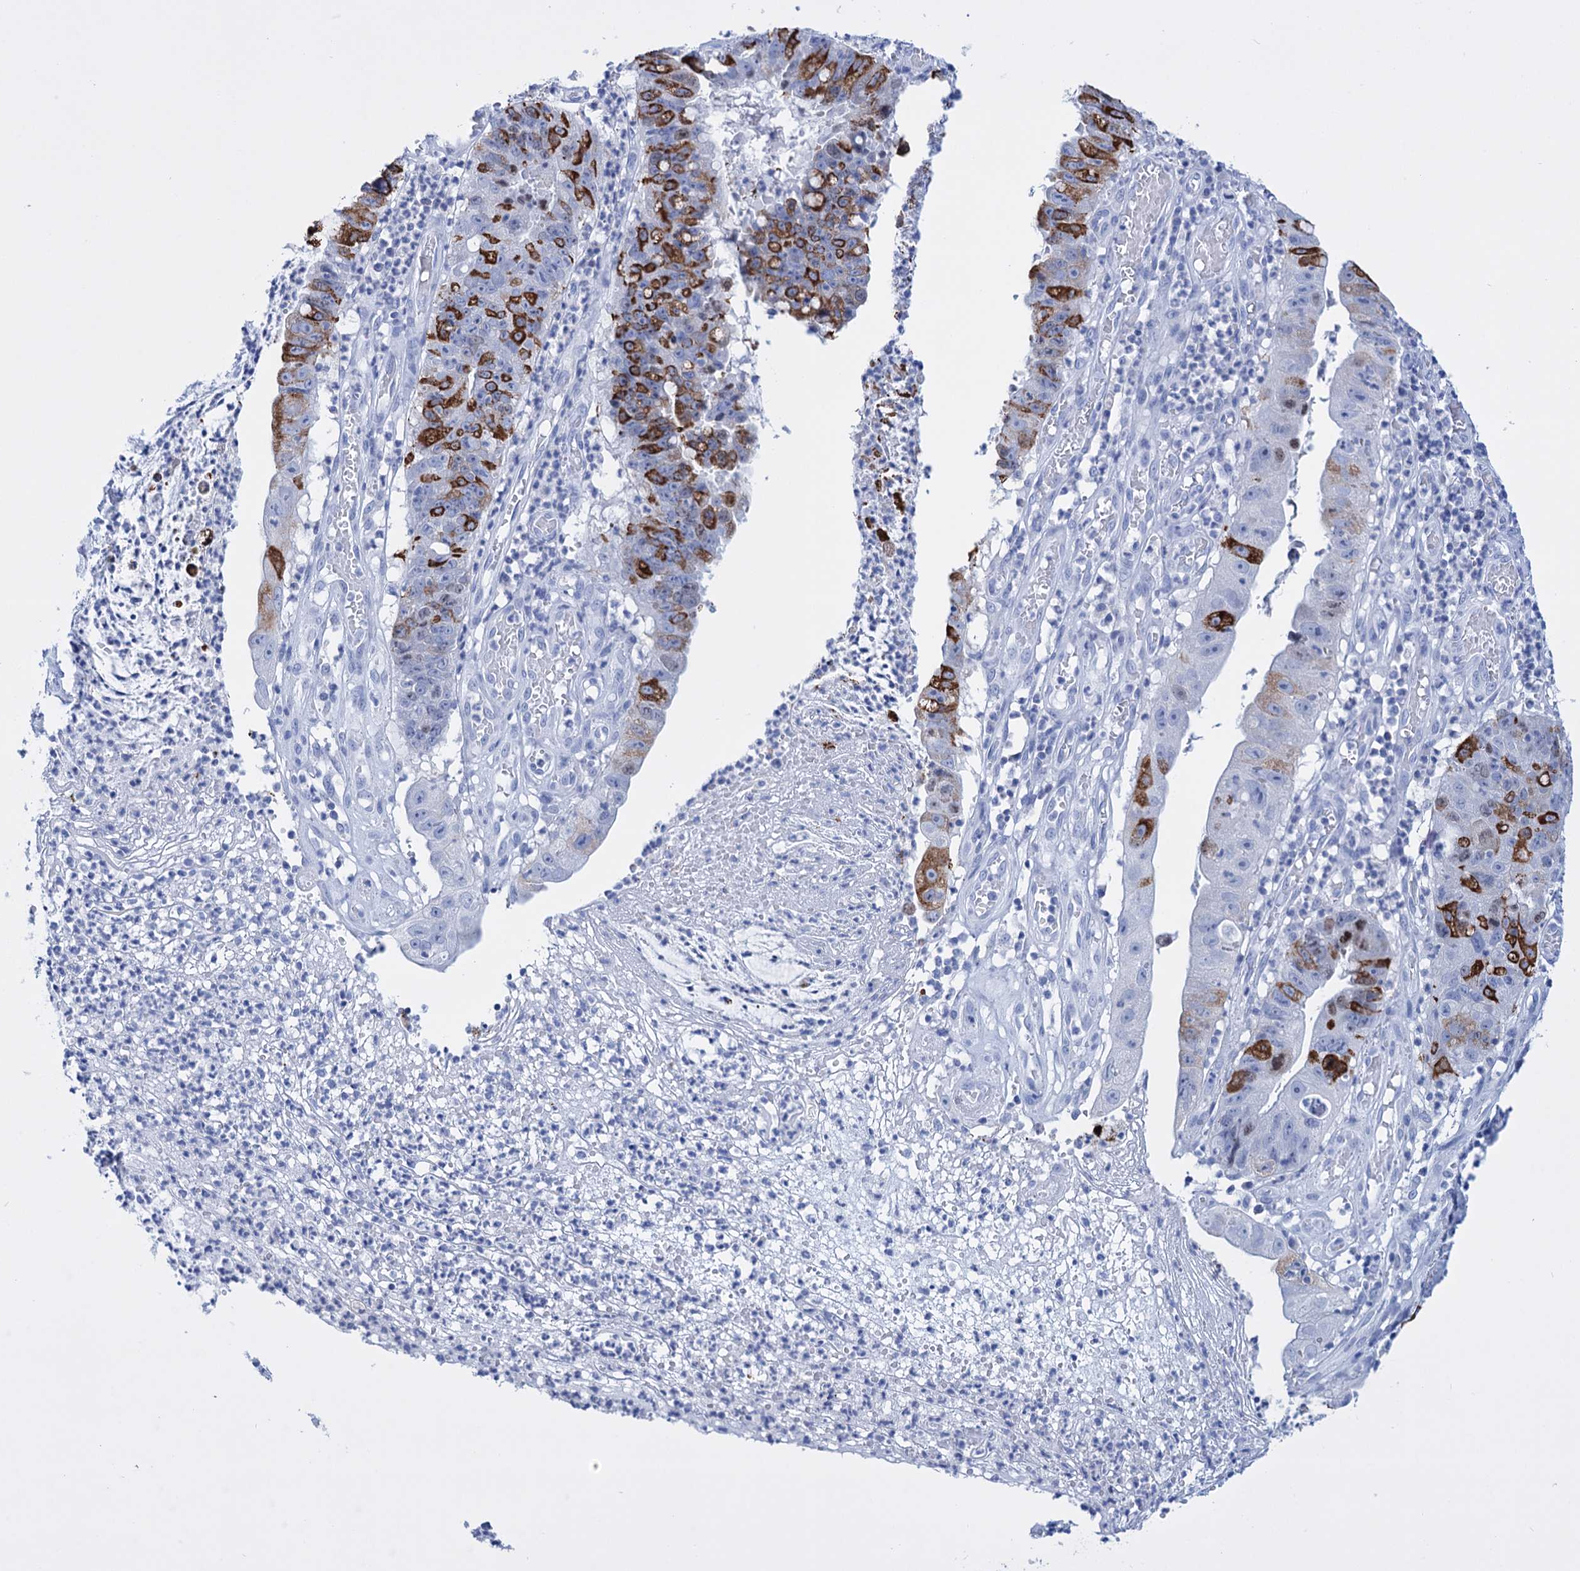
{"staining": {"intensity": "strong", "quantity": "25%-75%", "location": "cytoplasmic/membranous"}, "tissue": "stomach cancer", "cell_type": "Tumor cells", "image_type": "cancer", "snomed": [{"axis": "morphology", "description": "Adenocarcinoma, NOS"}, {"axis": "topography", "description": "Stomach"}], "caption": "Tumor cells display strong cytoplasmic/membranous positivity in approximately 25%-75% of cells in adenocarcinoma (stomach). (DAB (3,3'-diaminobenzidine) IHC, brown staining for protein, blue staining for nuclei).", "gene": "FBXW12", "patient": {"sex": "male", "age": 59}}